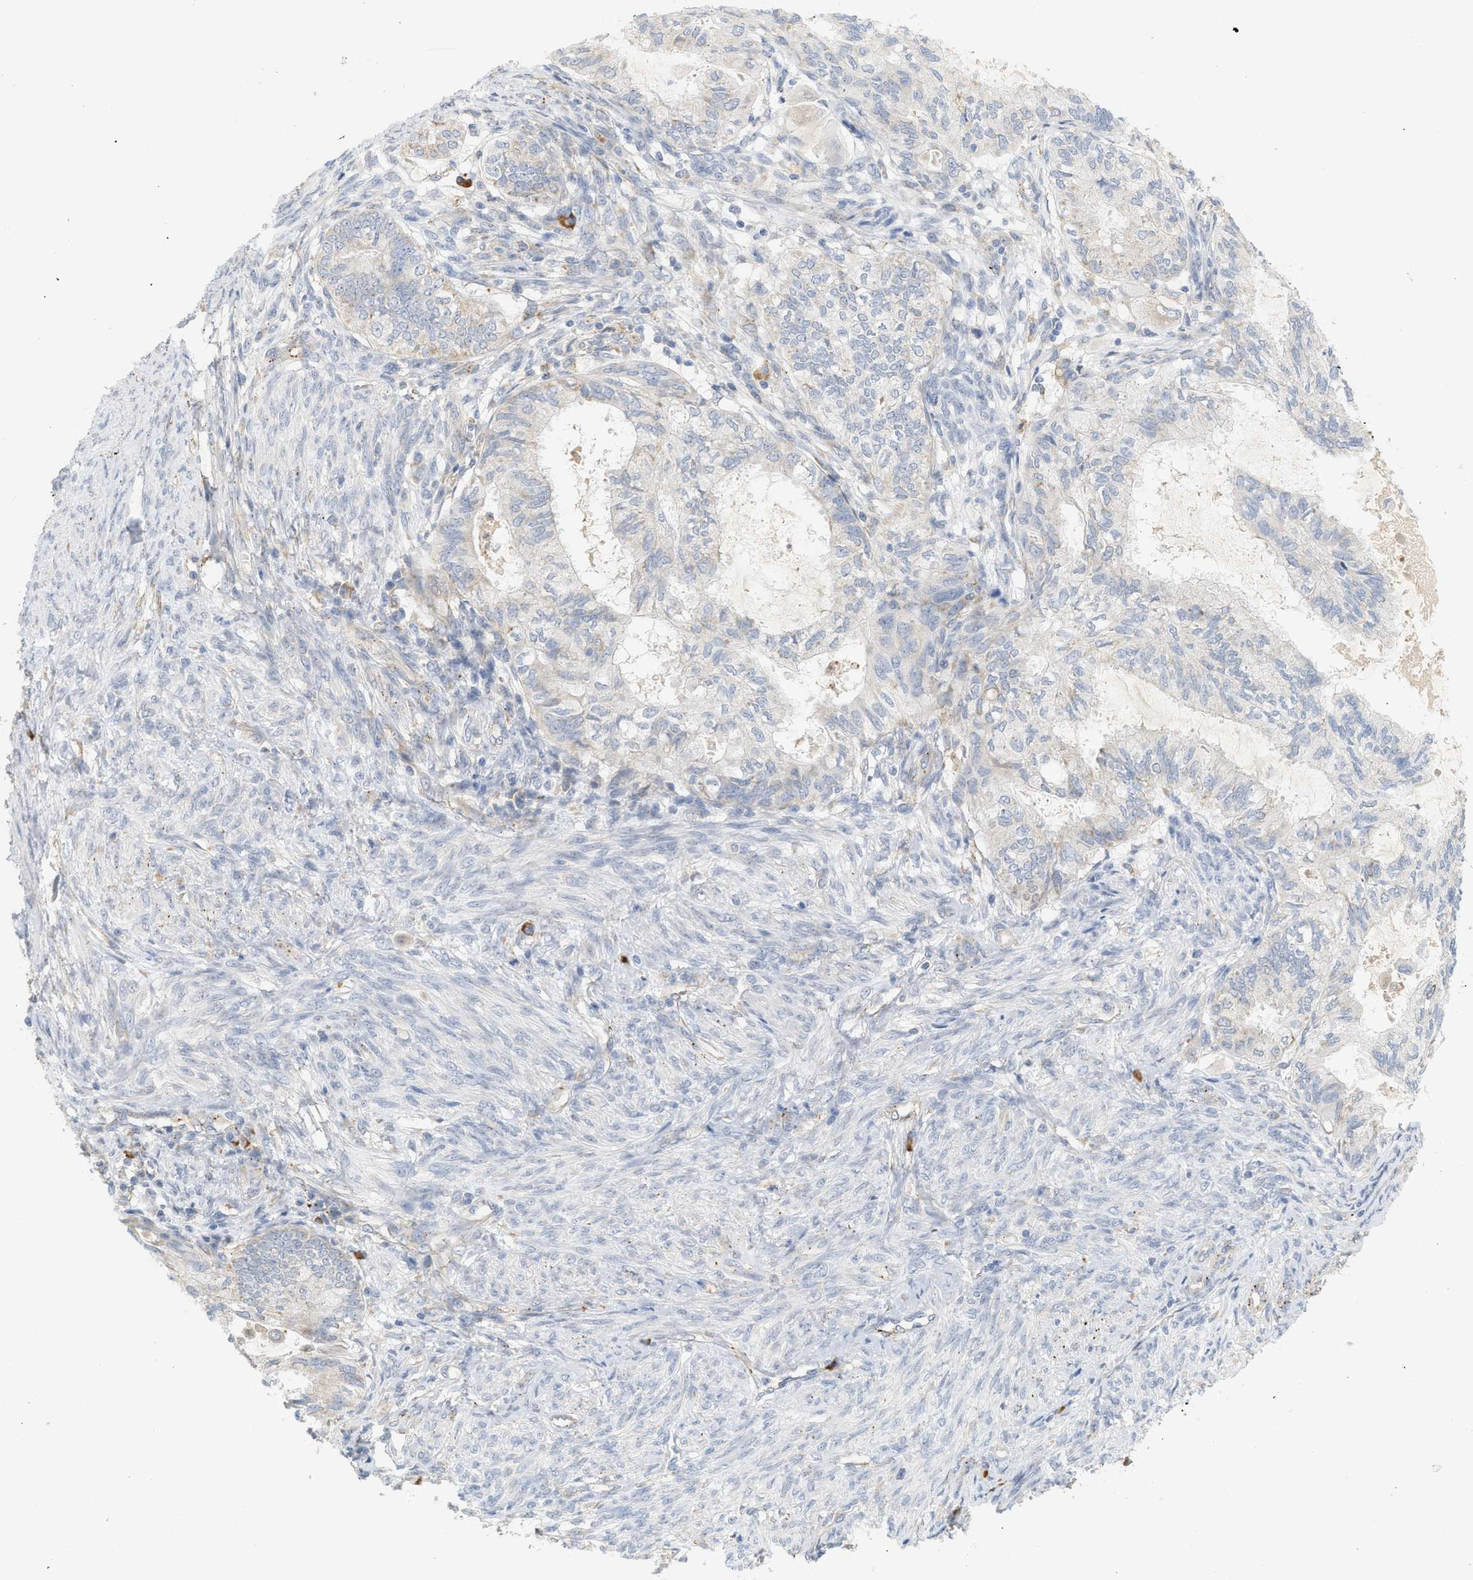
{"staining": {"intensity": "negative", "quantity": "none", "location": "none"}, "tissue": "cervical cancer", "cell_type": "Tumor cells", "image_type": "cancer", "snomed": [{"axis": "morphology", "description": "Normal tissue, NOS"}, {"axis": "morphology", "description": "Adenocarcinoma, NOS"}, {"axis": "topography", "description": "Cervix"}, {"axis": "topography", "description": "Endometrium"}], "caption": "The IHC photomicrograph has no significant positivity in tumor cells of cervical cancer (adenocarcinoma) tissue.", "gene": "SVOP", "patient": {"sex": "female", "age": 86}}